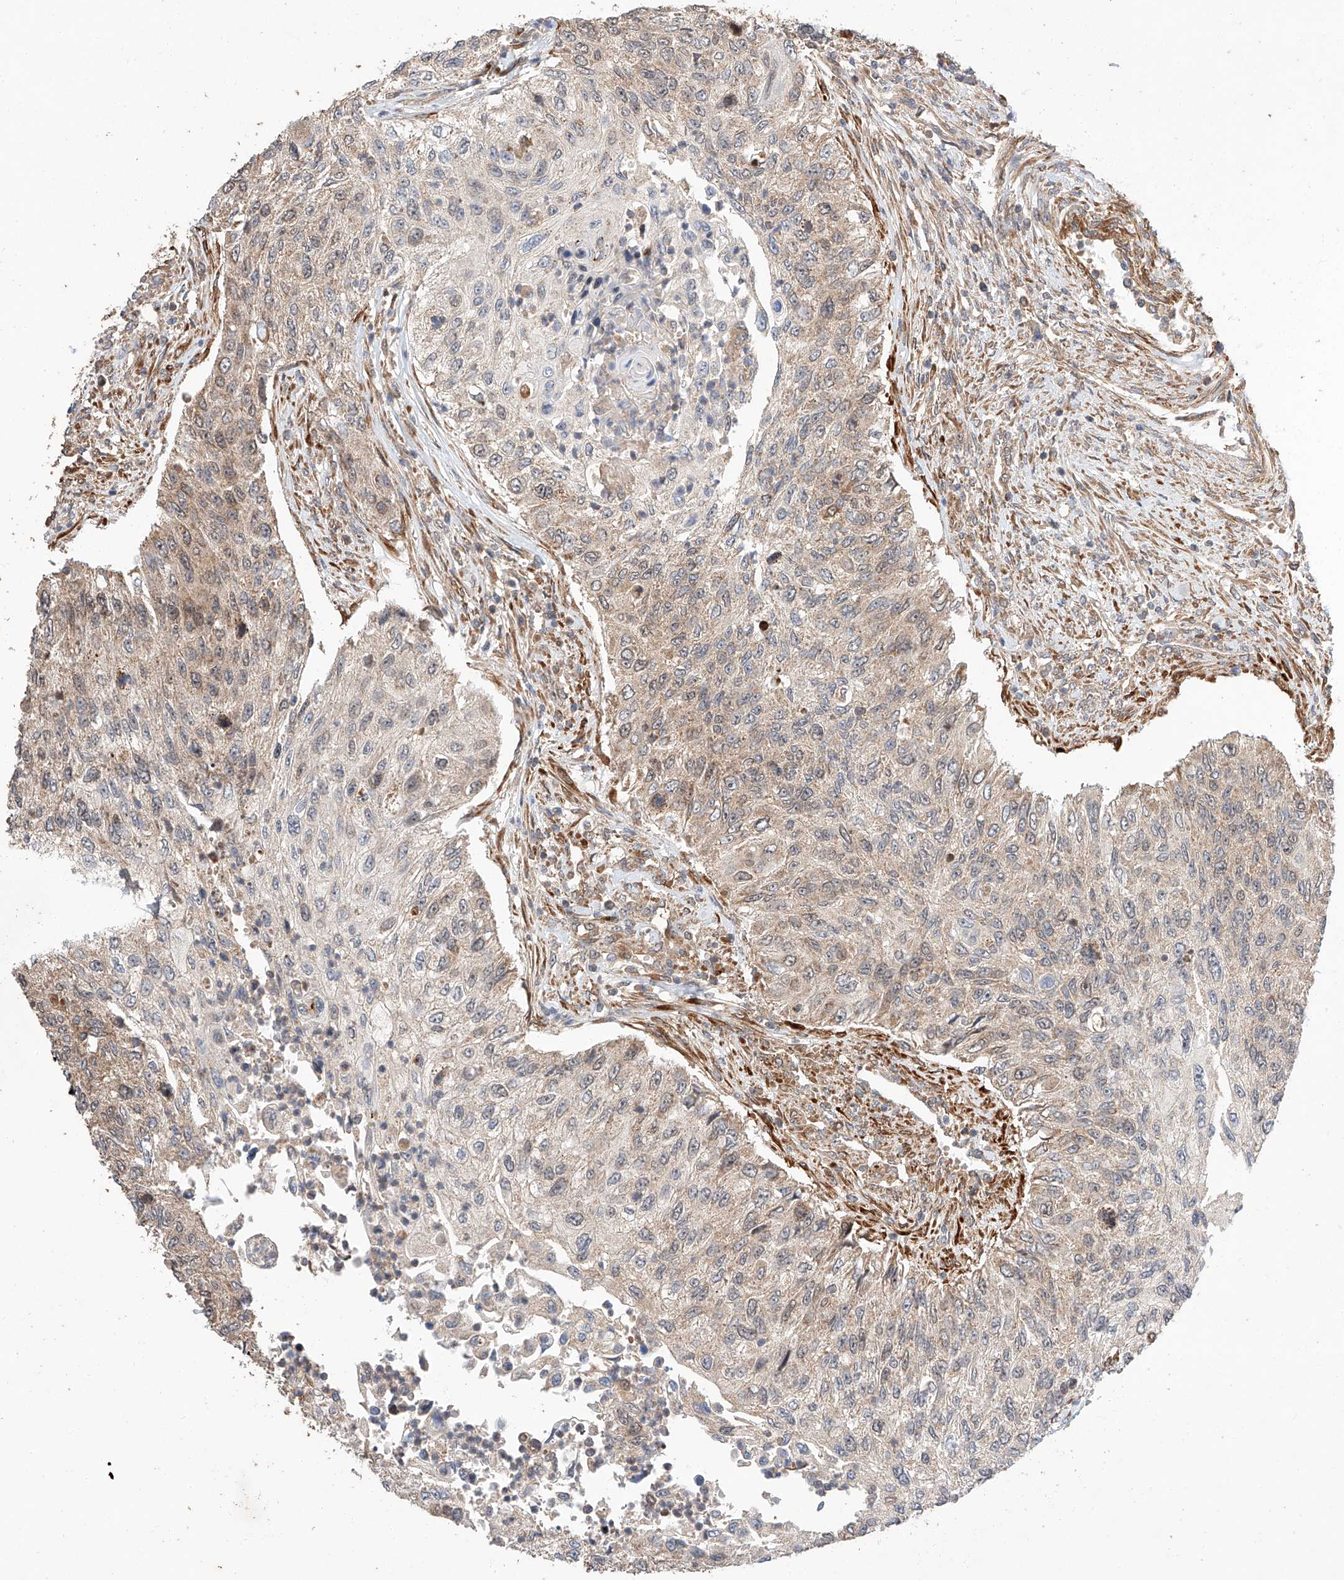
{"staining": {"intensity": "weak", "quantity": "25%-75%", "location": "cytoplasmic/membranous"}, "tissue": "urothelial cancer", "cell_type": "Tumor cells", "image_type": "cancer", "snomed": [{"axis": "morphology", "description": "Urothelial carcinoma, High grade"}, {"axis": "topography", "description": "Urinary bladder"}], "caption": "The histopathology image shows a brown stain indicating the presence of a protein in the cytoplasmic/membranous of tumor cells in urothelial cancer. Nuclei are stained in blue.", "gene": "RAB23", "patient": {"sex": "female", "age": 60}}